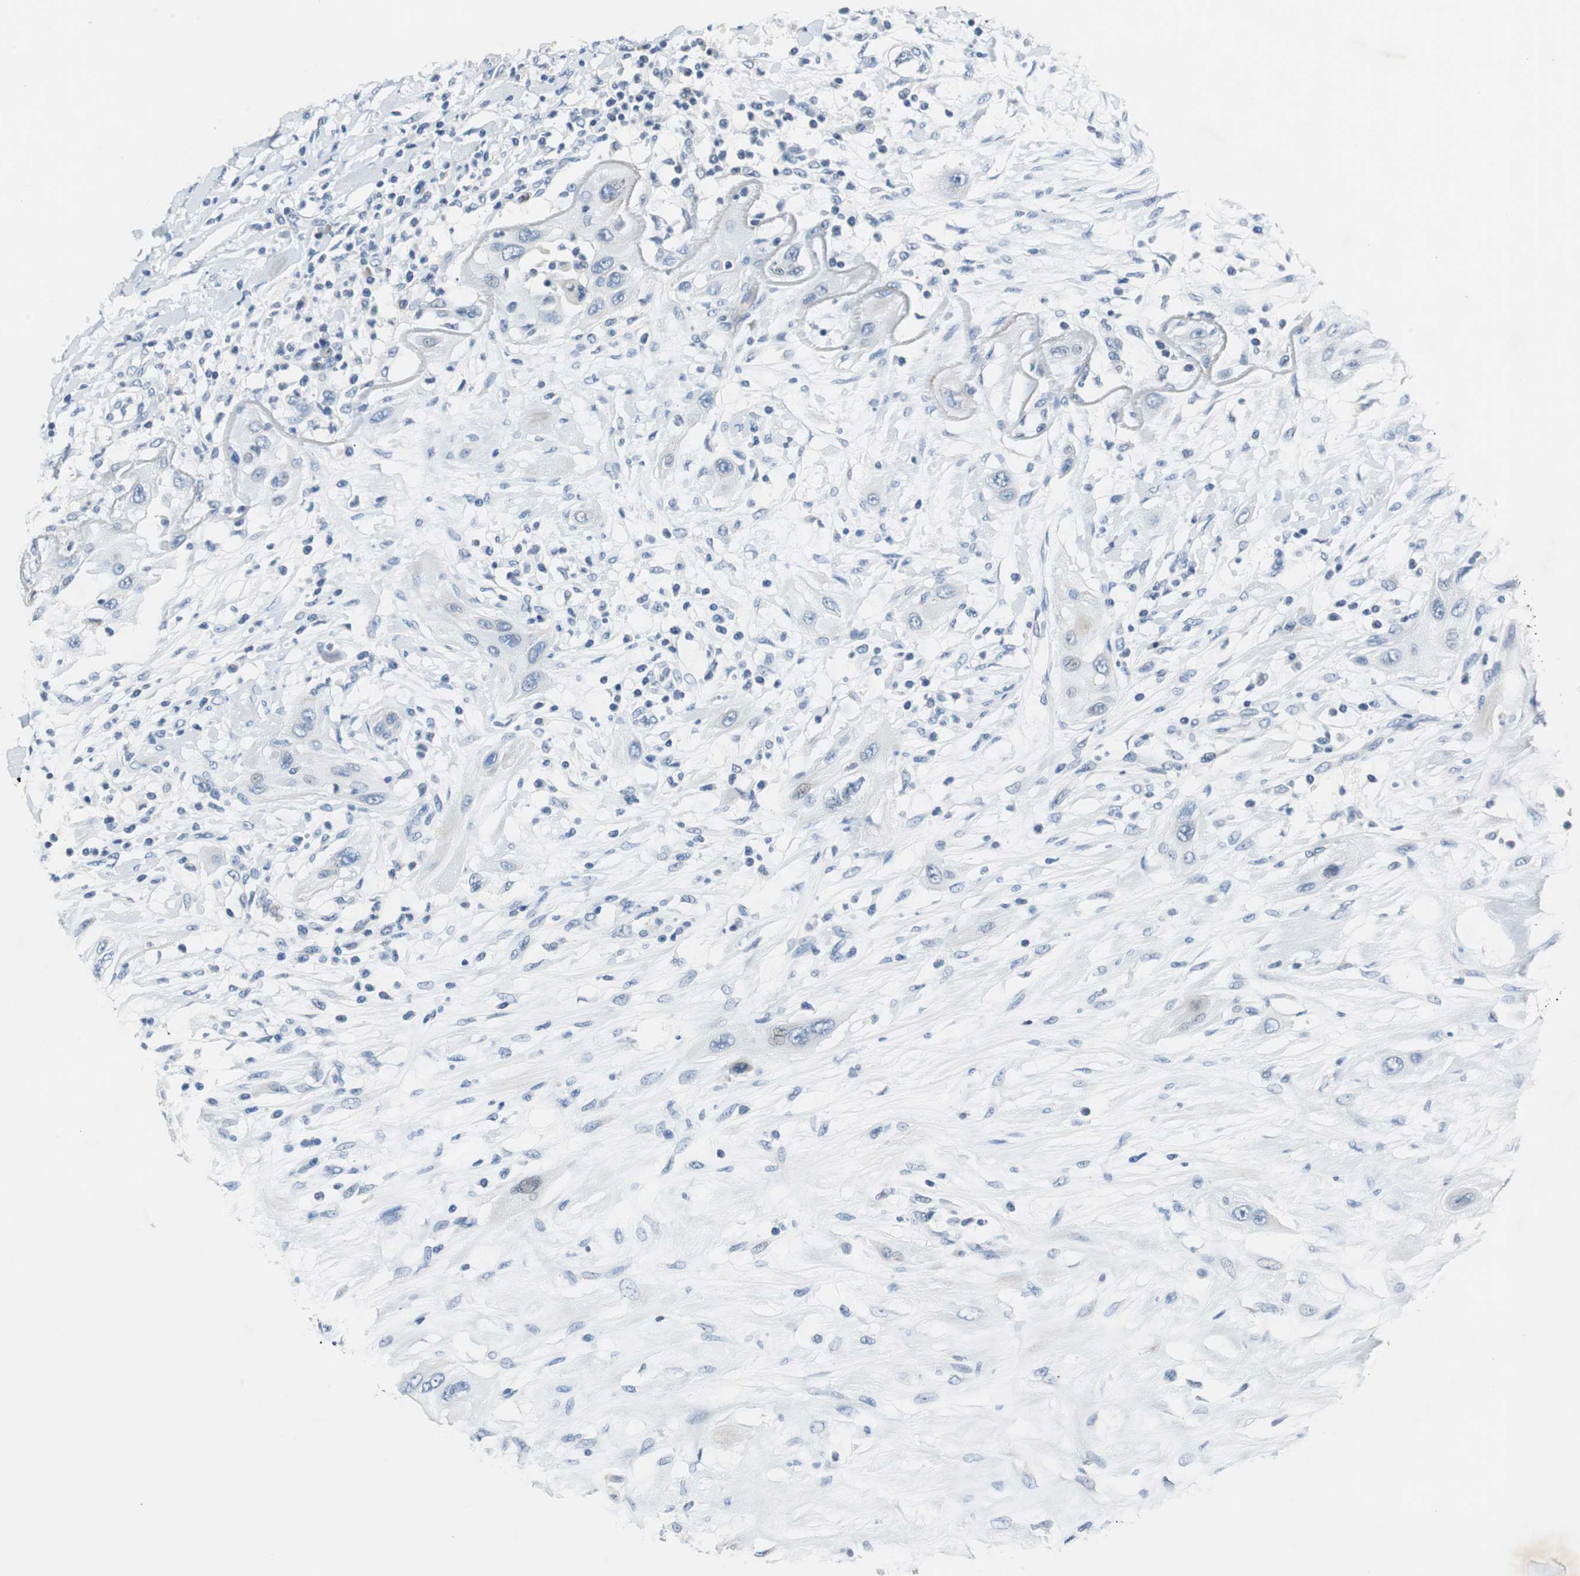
{"staining": {"intensity": "negative", "quantity": "none", "location": "none"}, "tissue": "lung cancer", "cell_type": "Tumor cells", "image_type": "cancer", "snomed": [{"axis": "morphology", "description": "Squamous cell carcinoma, NOS"}, {"axis": "topography", "description": "Lung"}], "caption": "DAB immunohistochemical staining of lung cancer displays no significant staining in tumor cells.", "gene": "FADS2", "patient": {"sex": "female", "age": 47}}